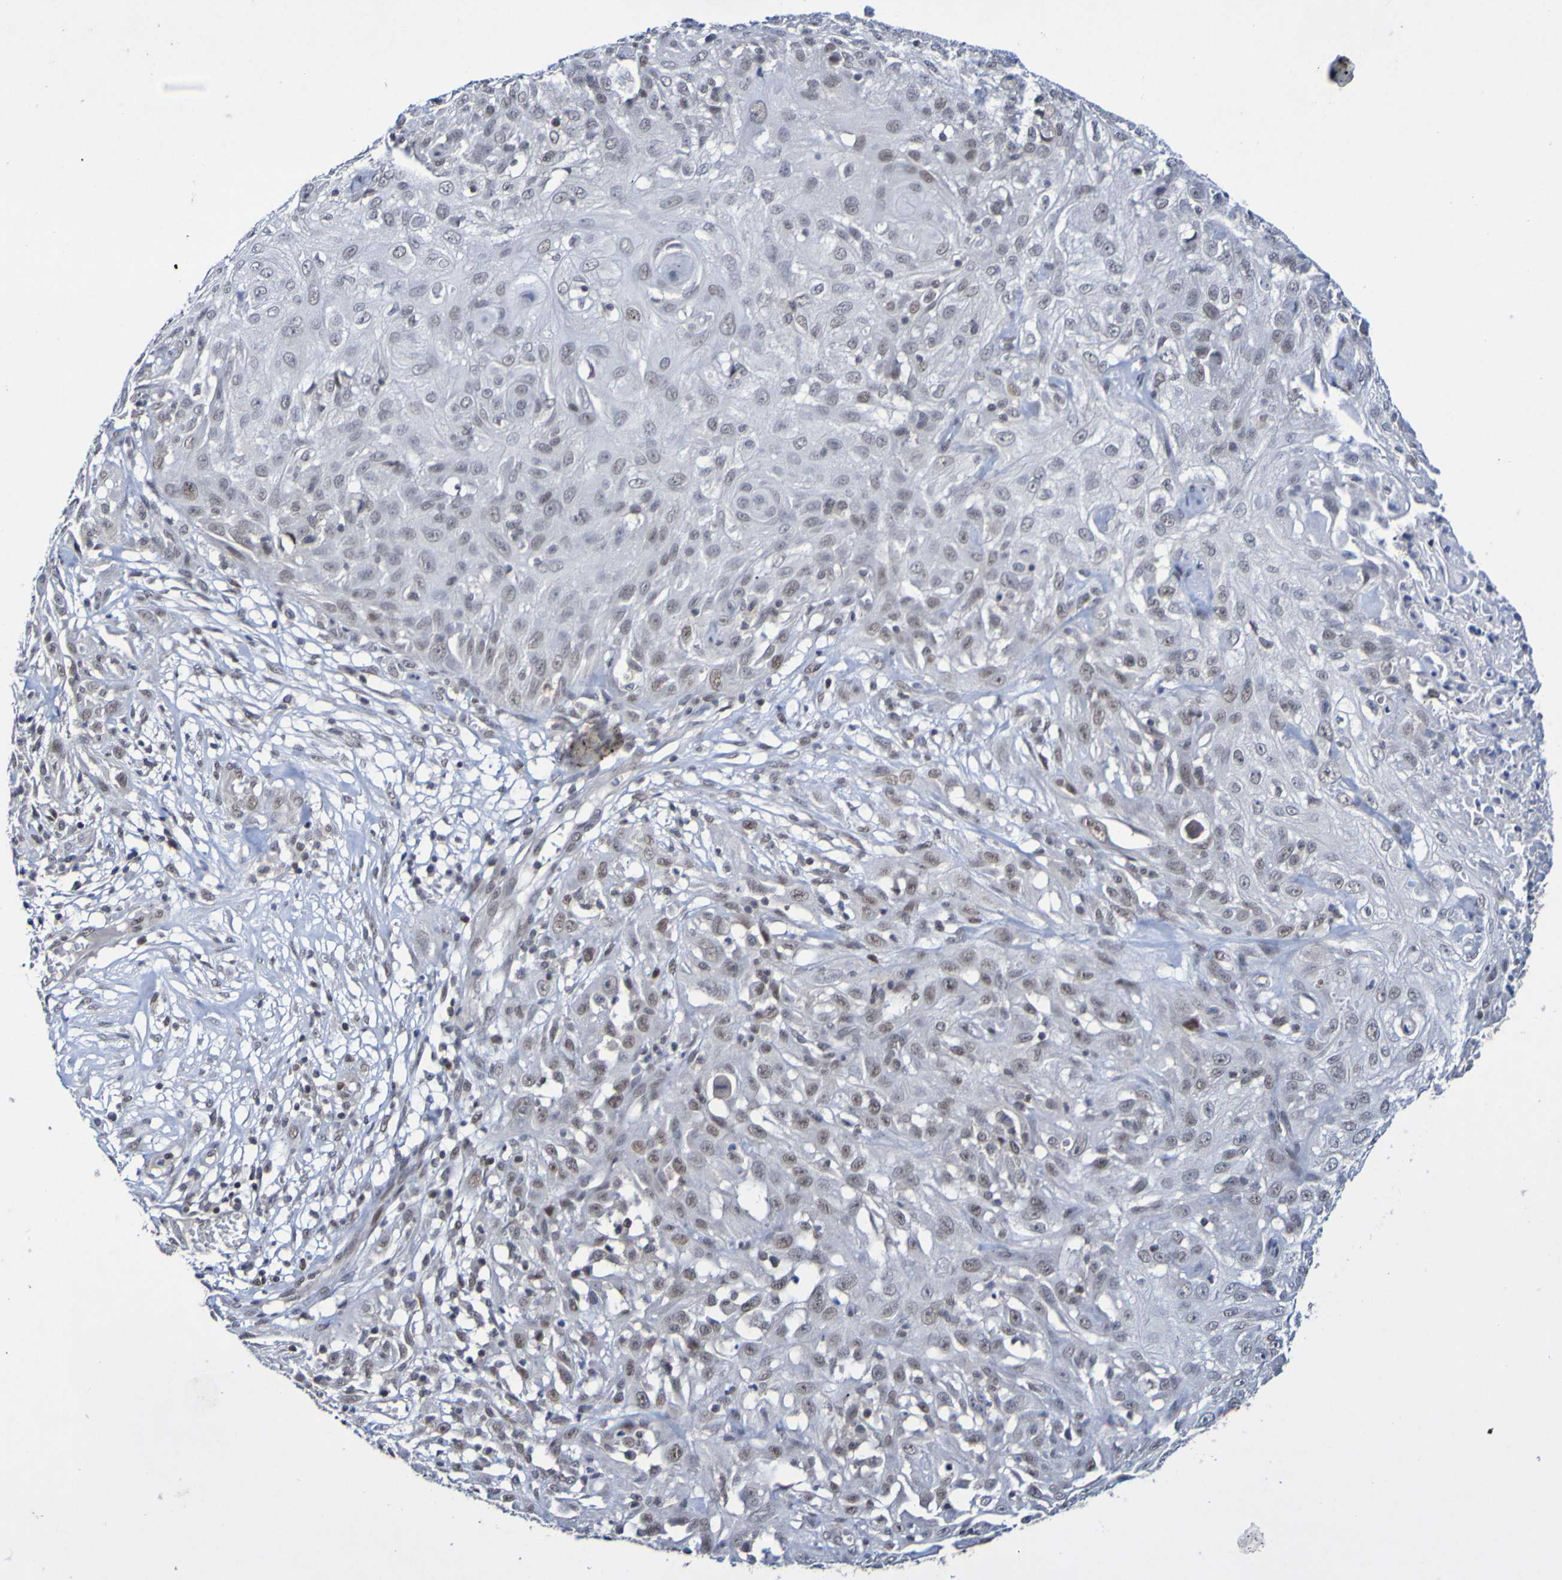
{"staining": {"intensity": "weak", "quantity": "25%-75%", "location": "nuclear"}, "tissue": "skin cancer", "cell_type": "Tumor cells", "image_type": "cancer", "snomed": [{"axis": "morphology", "description": "Squamous cell carcinoma, NOS"}, {"axis": "topography", "description": "Skin"}], "caption": "Tumor cells show weak nuclear expression in approximately 25%-75% of cells in squamous cell carcinoma (skin). The protein is stained brown, and the nuclei are stained in blue (DAB IHC with brightfield microscopy, high magnification).", "gene": "PCGF1", "patient": {"sex": "male", "age": 75}}